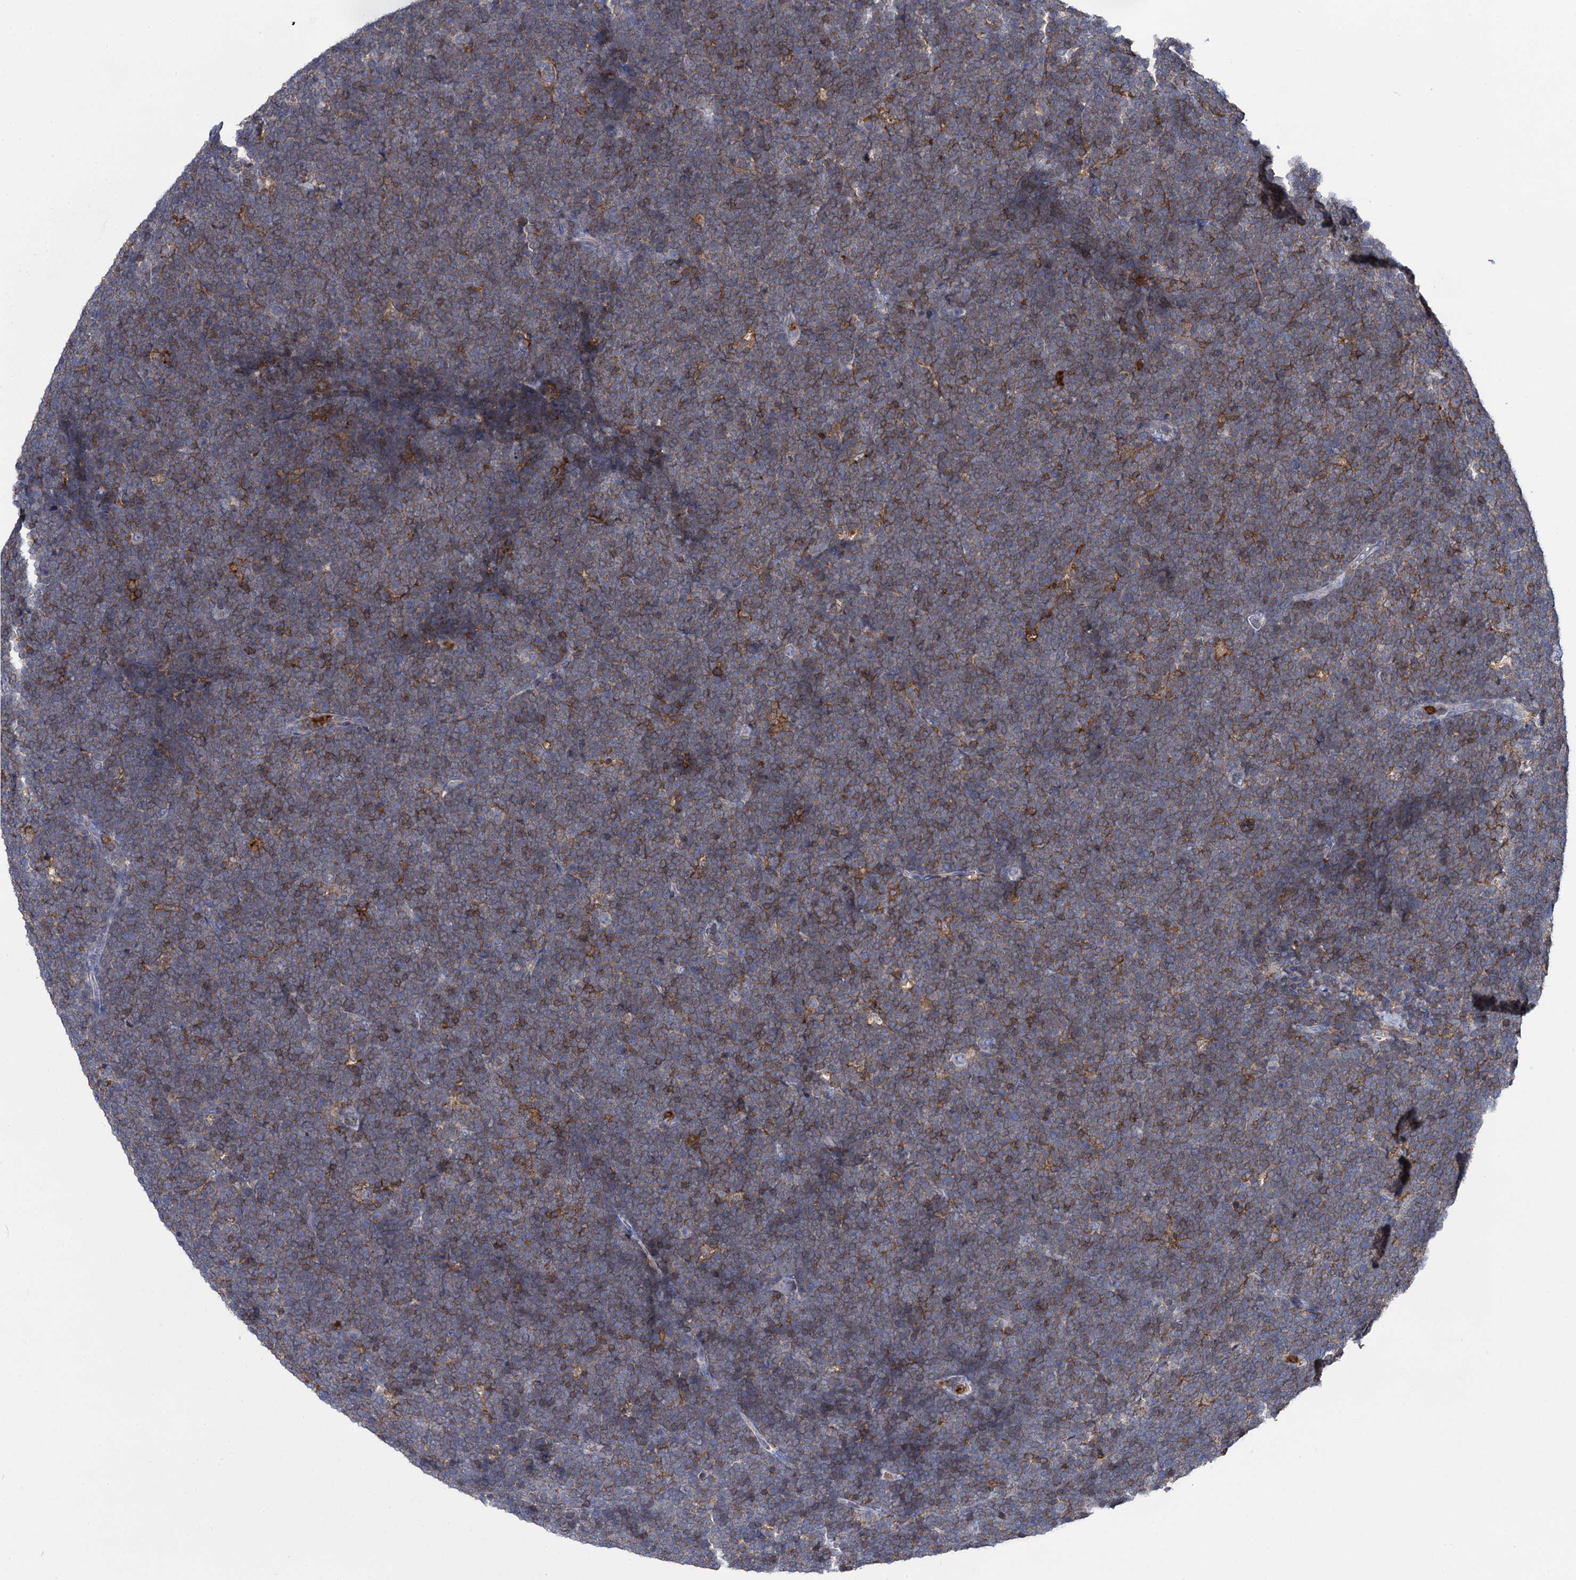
{"staining": {"intensity": "moderate", "quantity": "<25%", "location": "cytoplasmic/membranous"}, "tissue": "lymphoma", "cell_type": "Tumor cells", "image_type": "cancer", "snomed": [{"axis": "morphology", "description": "Malignant lymphoma, non-Hodgkin's type, High grade"}, {"axis": "topography", "description": "Lymph node"}], "caption": "Lymphoma stained for a protein shows moderate cytoplasmic/membranous positivity in tumor cells.", "gene": "RHOG", "patient": {"sex": "male", "age": 13}}